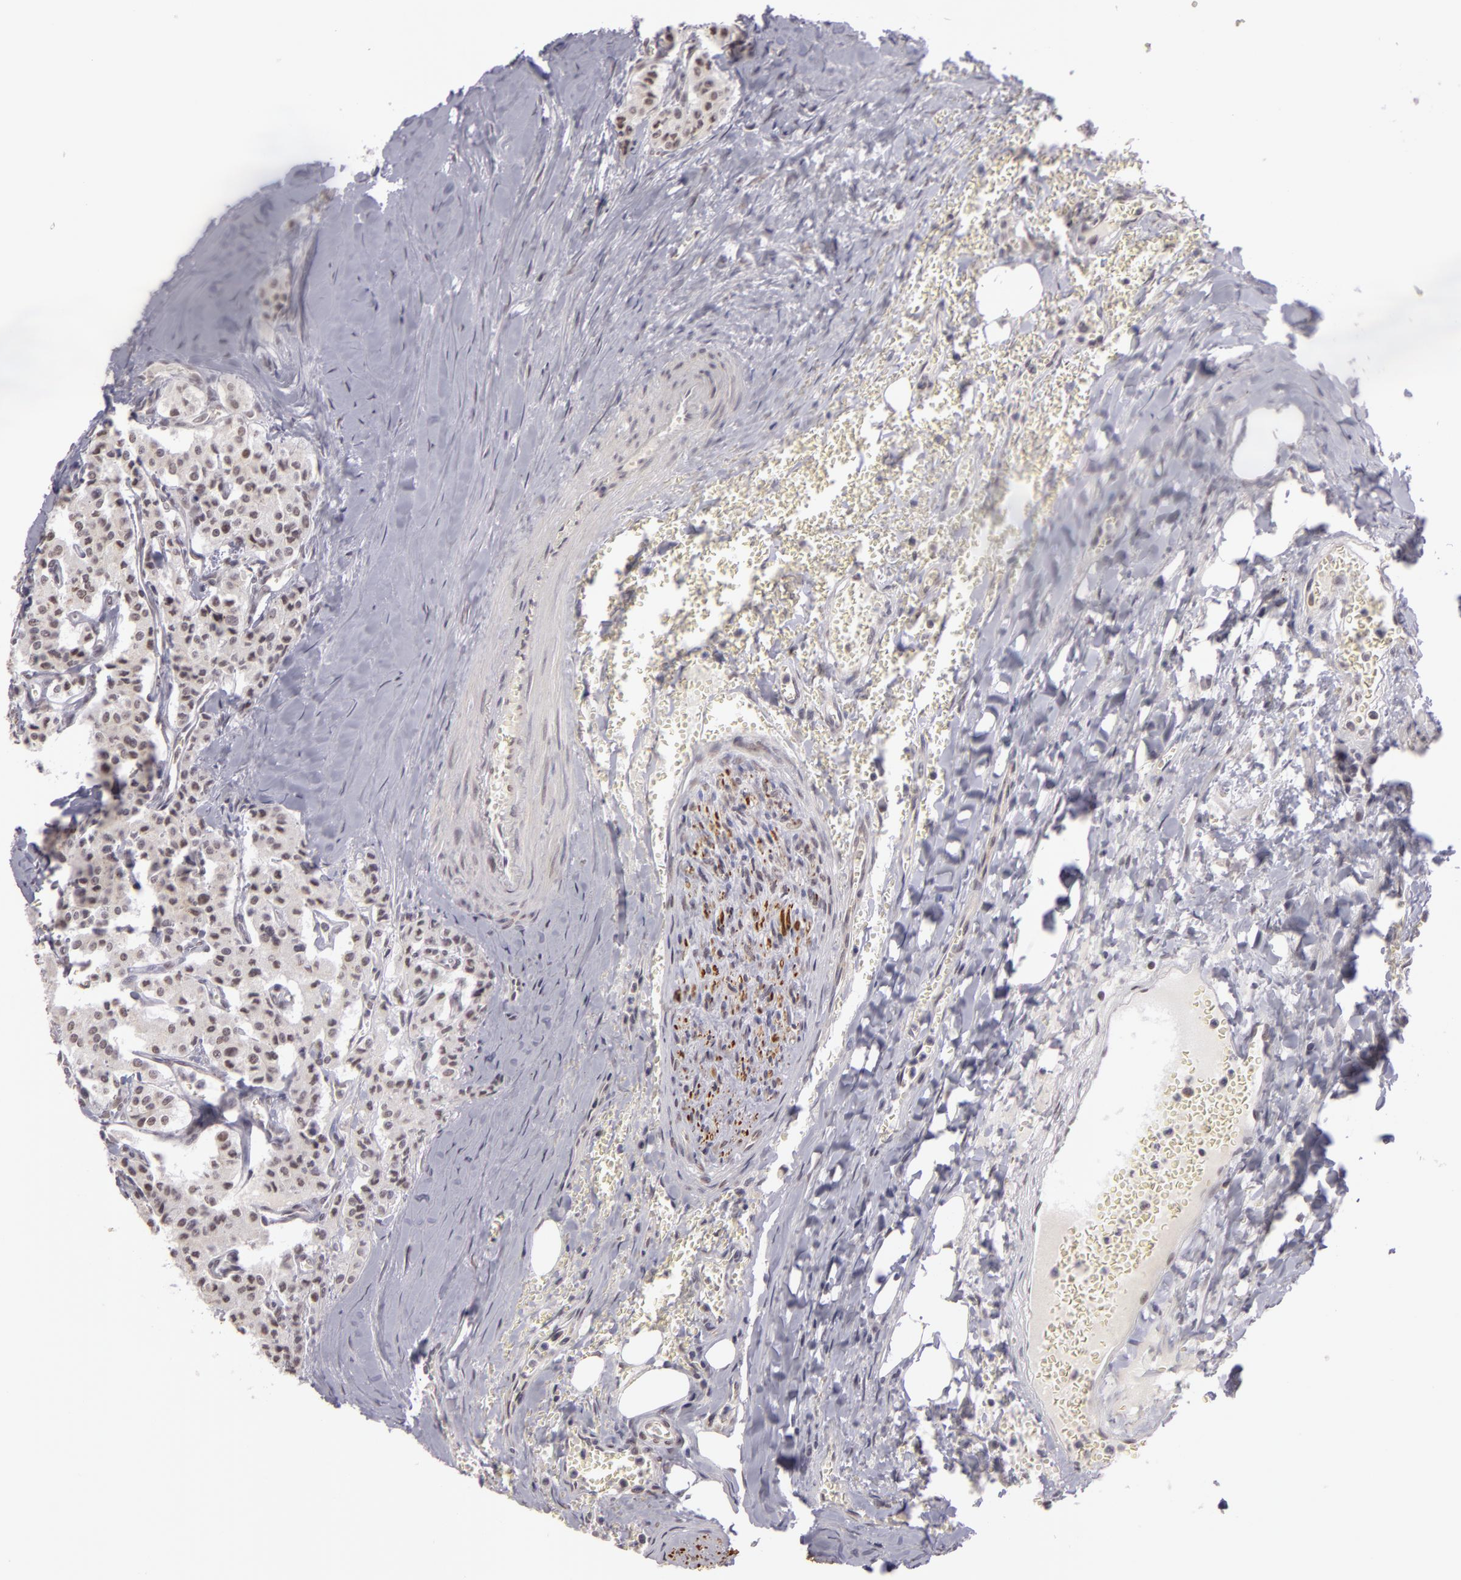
{"staining": {"intensity": "weak", "quantity": "<25%", "location": "nuclear"}, "tissue": "carcinoid", "cell_type": "Tumor cells", "image_type": "cancer", "snomed": [{"axis": "morphology", "description": "Carcinoid, malignant, NOS"}, {"axis": "topography", "description": "Bronchus"}], "caption": "Tumor cells show no significant positivity in malignant carcinoid. The staining was performed using DAB (3,3'-diaminobenzidine) to visualize the protein expression in brown, while the nuclei were stained in blue with hematoxylin (Magnification: 20x).", "gene": "RRP7A", "patient": {"sex": "male", "age": 55}}